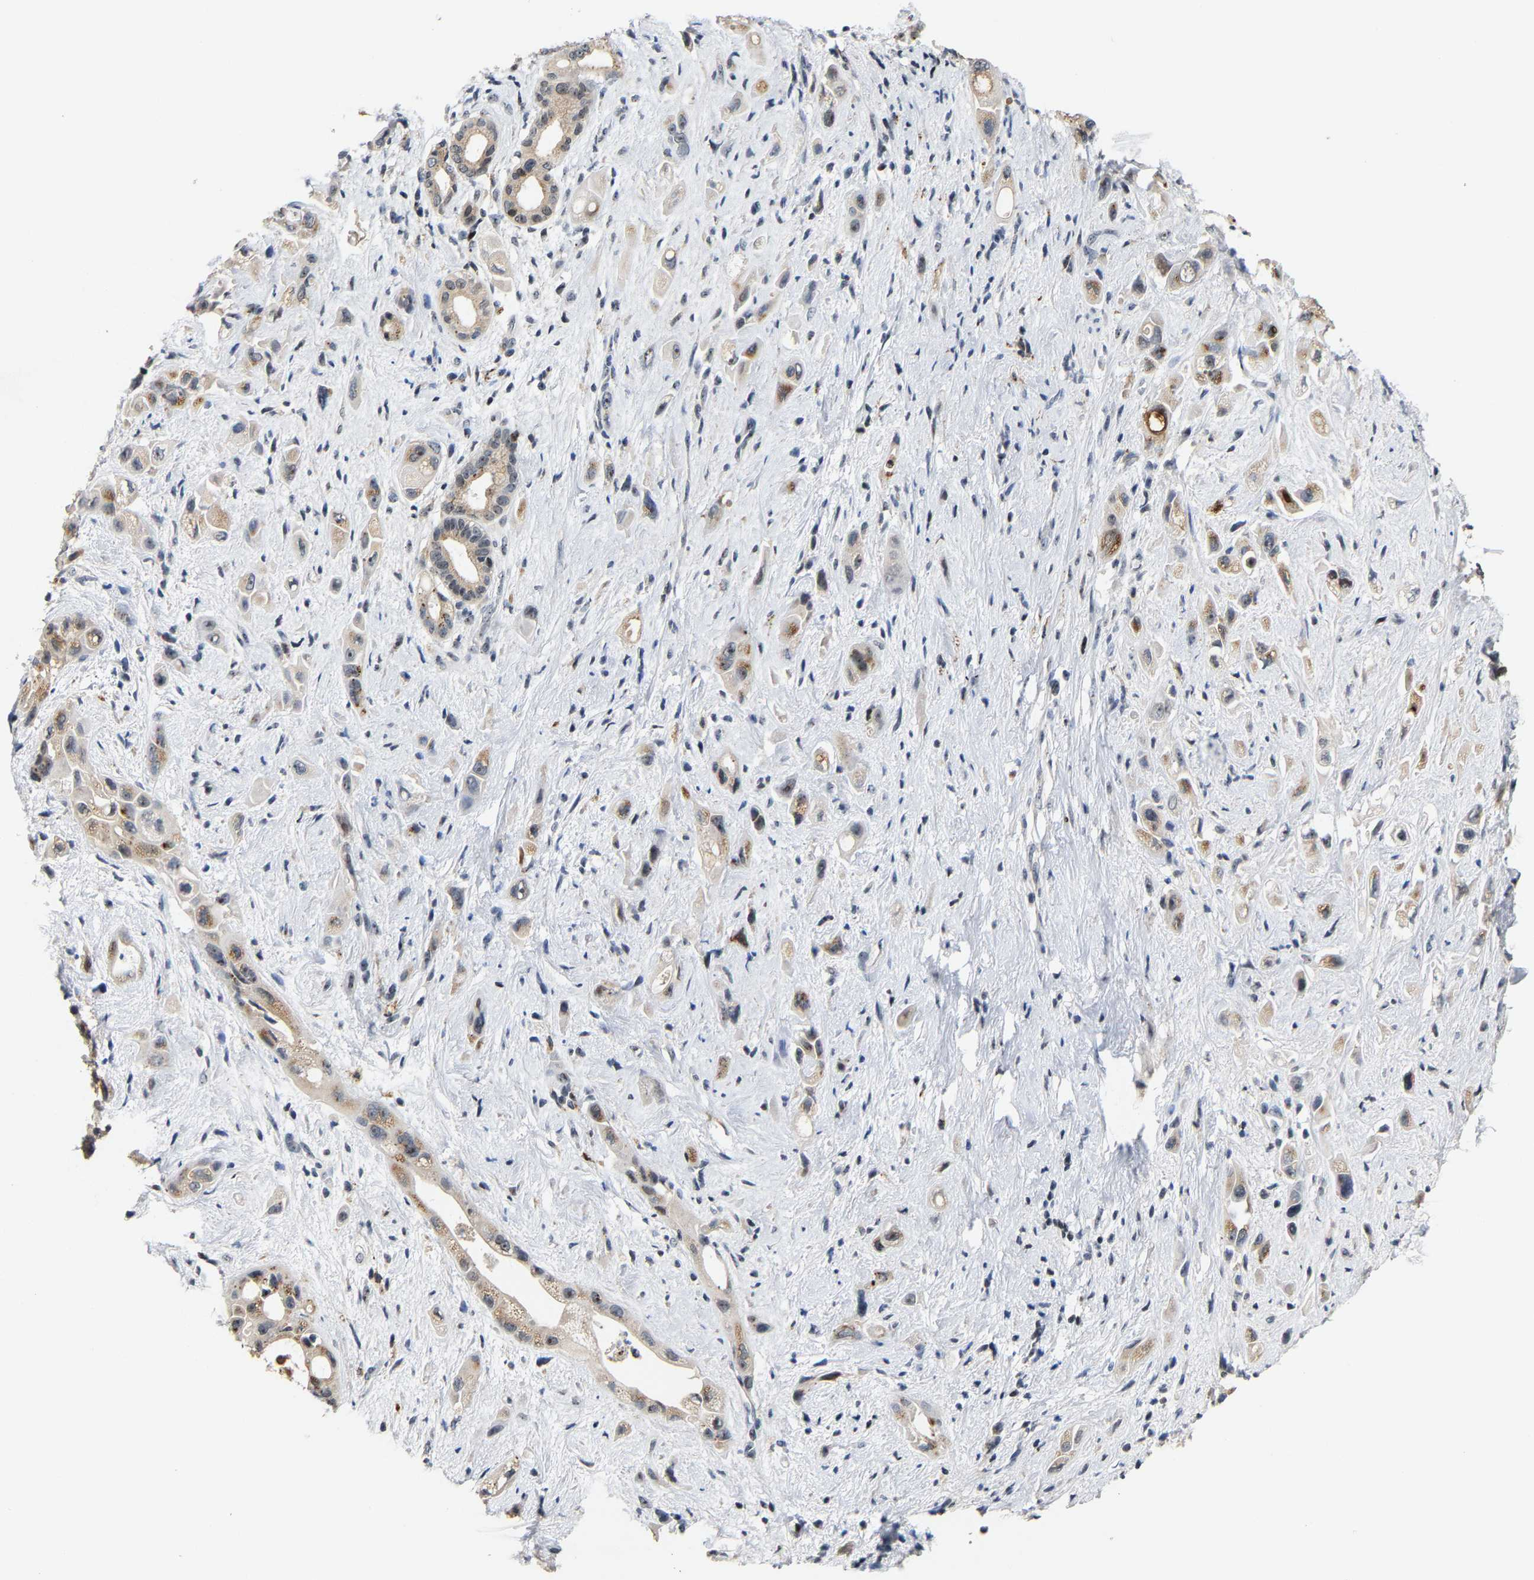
{"staining": {"intensity": "weak", "quantity": "25%-75%", "location": "cytoplasmic/membranous,nuclear"}, "tissue": "pancreatic cancer", "cell_type": "Tumor cells", "image_type": "cancer", "snomed": [{"axis": "morphology", "description": "Adenocarcinoma, NOS"}, {"axis": "topography", "description": "Pancreas"}], "caption": "This is a histology image of IHC staining of pancreatic adenocarcinoma, which shows weak positivity in the cytoplasmic/membranous and nuclear of tumor cells.", "gene": "NOP58", "patient": {"sex": "female", "age": 66}}